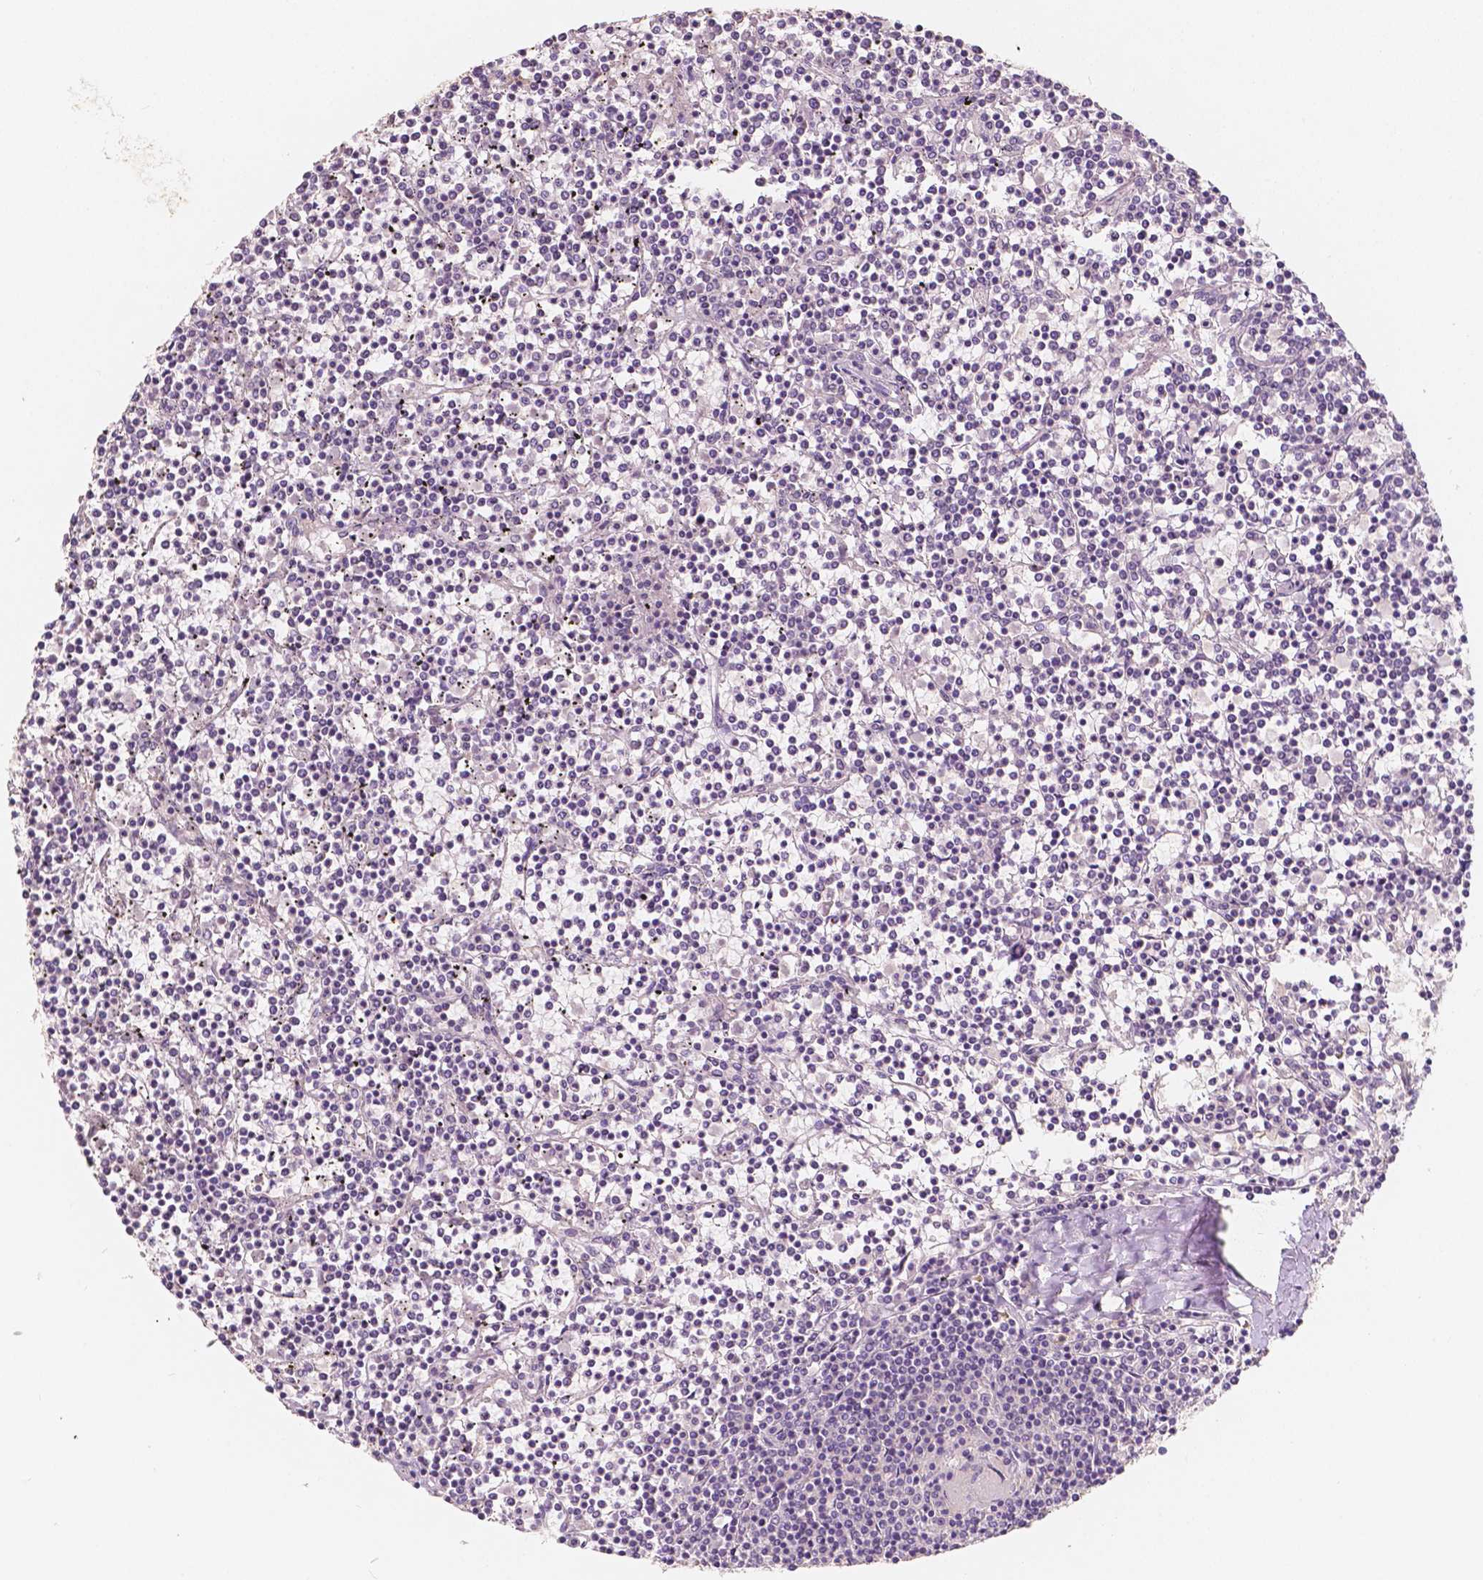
{"staining": {"intensity": "negative", "quantity": "none", "location": "none"}, "tissue": "lymphoma", "cell_type": "Tumor cells", "image_type": "cancer", "snomed": [{"axis": "morphology", "description": "Malignant lymphoma, non-Hodgkin's type, Low grade"}, {"axis": "topography", "description": "Spleen"}], "caption": "This is an immunohistochemistry histopathology image of human low-grade malignant lymphoma, non-Hodgkin's type. There is no staining in tumor cells.", "gene": "SOX15", "patient": {"sex": "female", "age": 19}}